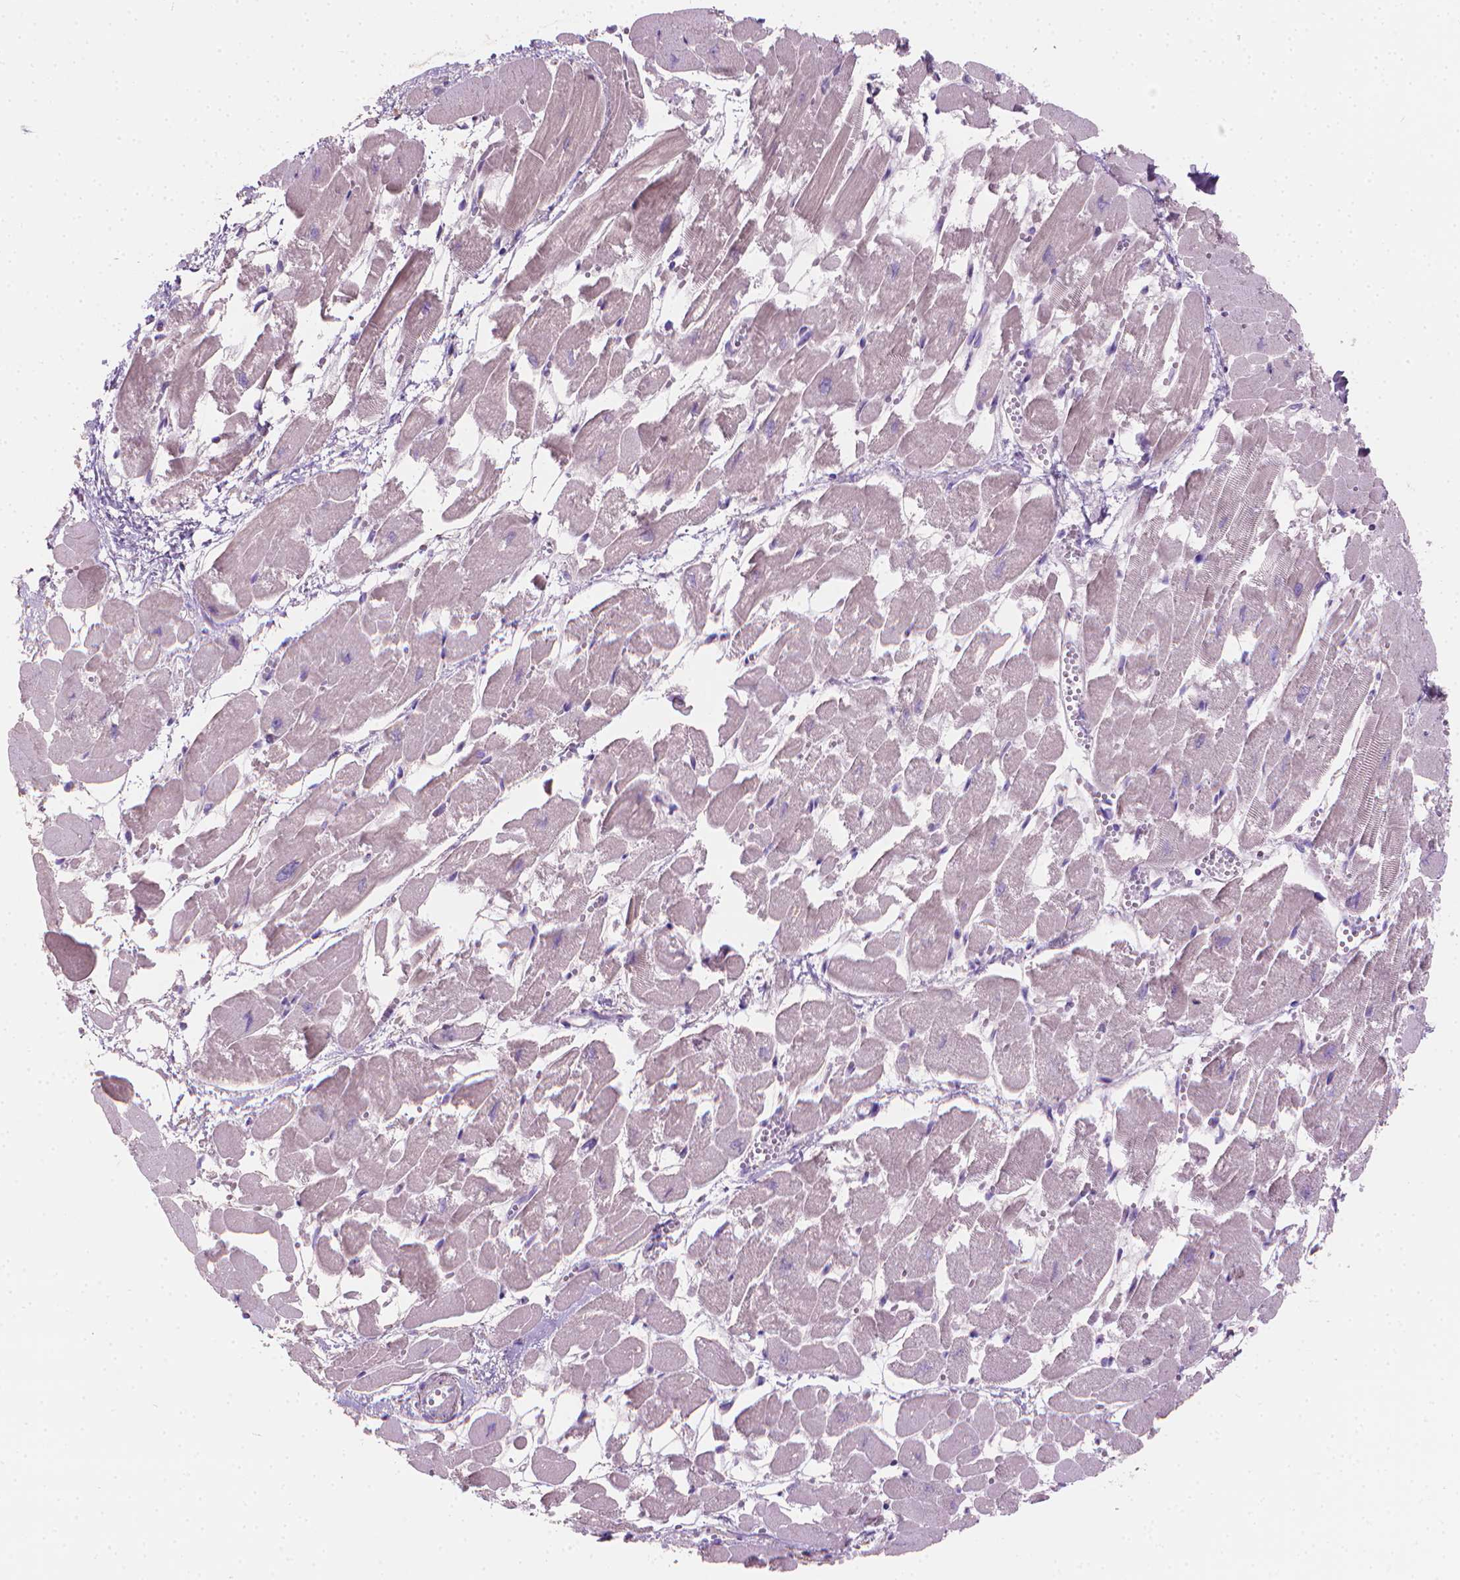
{"staining": {"intensity": "negative", "quantity": "none", "location": "none"}, "tissue": "heart muscle", "cell_type": "Cardiomyocytes", "image_type": "normal", "snomed": [{"axis": "morphology", "description": "Normal tissue, NOS"}, {"axis": "topography", "description": "Heart"}], "caption": "Human heart muscle stained for a protein using immunohistochemistry (IHC) demonstrates no expression in cardiomyocytes.", "gene": "CABCOCO1", "patient": {"sex": "female", "age": 52}}